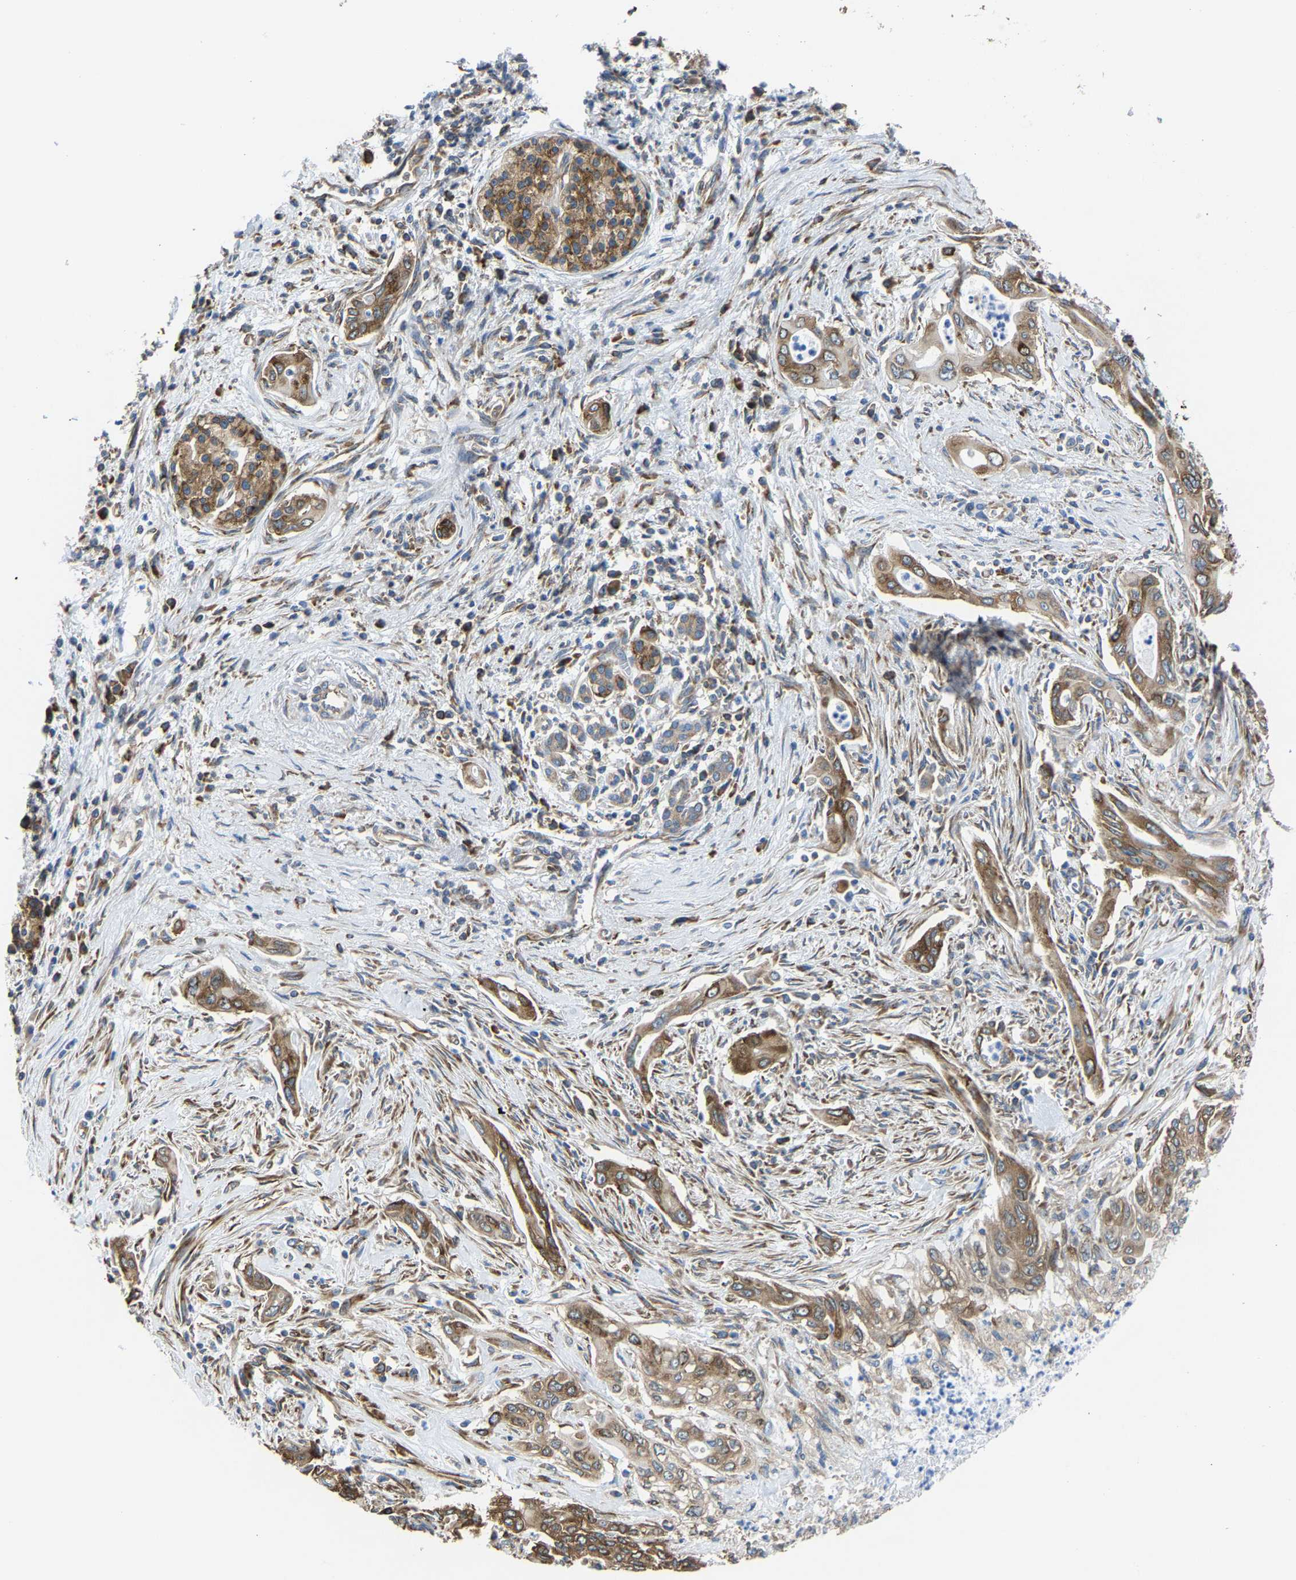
{"staining": {"intensity": "moderate", "quantity": ">75%", "location": "cytoplasmic/membranous"}, "tissue": "pancreatic cancer", "cell_type": "Tumor cells", "image_type": "cancer", "snomed": [{"axis": "morphology", "description": "Adenocarcinoma, NOS"}, {"axis": "topography", "description": "Pancreas"}], "caption": "A histopathology image of human pancreatic cancer (adenocarcinoma) stained for a protein reveals moderate cytoplasmic/membranous brown staining in tumor cells.", "gene": "G3BP2", "patient": {"sex": "male", "age": 58}}